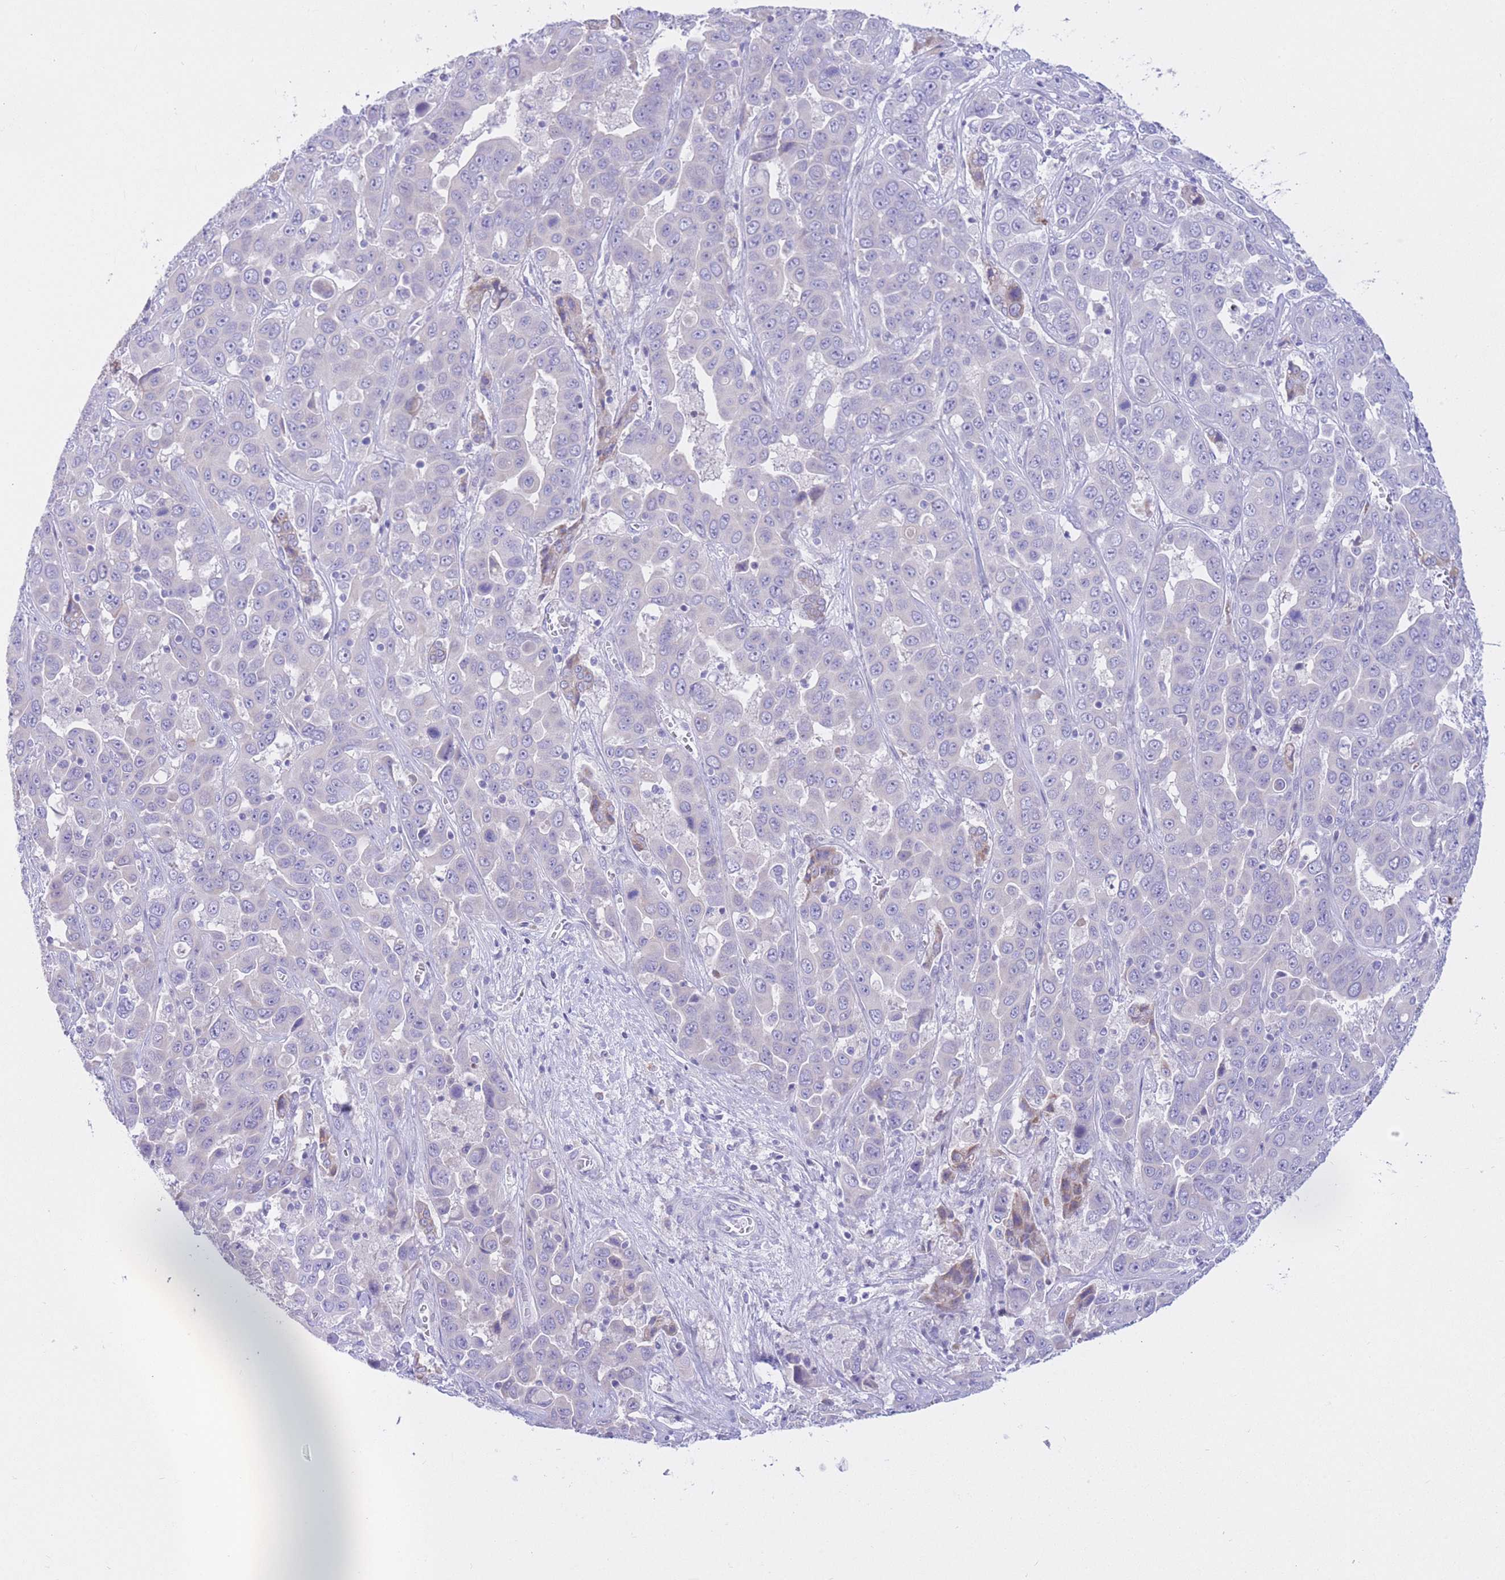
{"staining": {"intensity": "negative", "quantity": "none", "location": "none"}, "tissue": "liver cancer", "cell_type": "Tumor cells", "image_type": "cancer", "snomed": [{"axis": "morphology", "description": "Cholangiocarcinoma"}, {"axis": "topography", "description": "Liver"}], "caption": "A micrograph of liver cholangiocarcinoma stained for a protein displays no brown staining in tumor cells.", "gene": "RPL39L", "patient": {"sex": "female", "age": 52}}